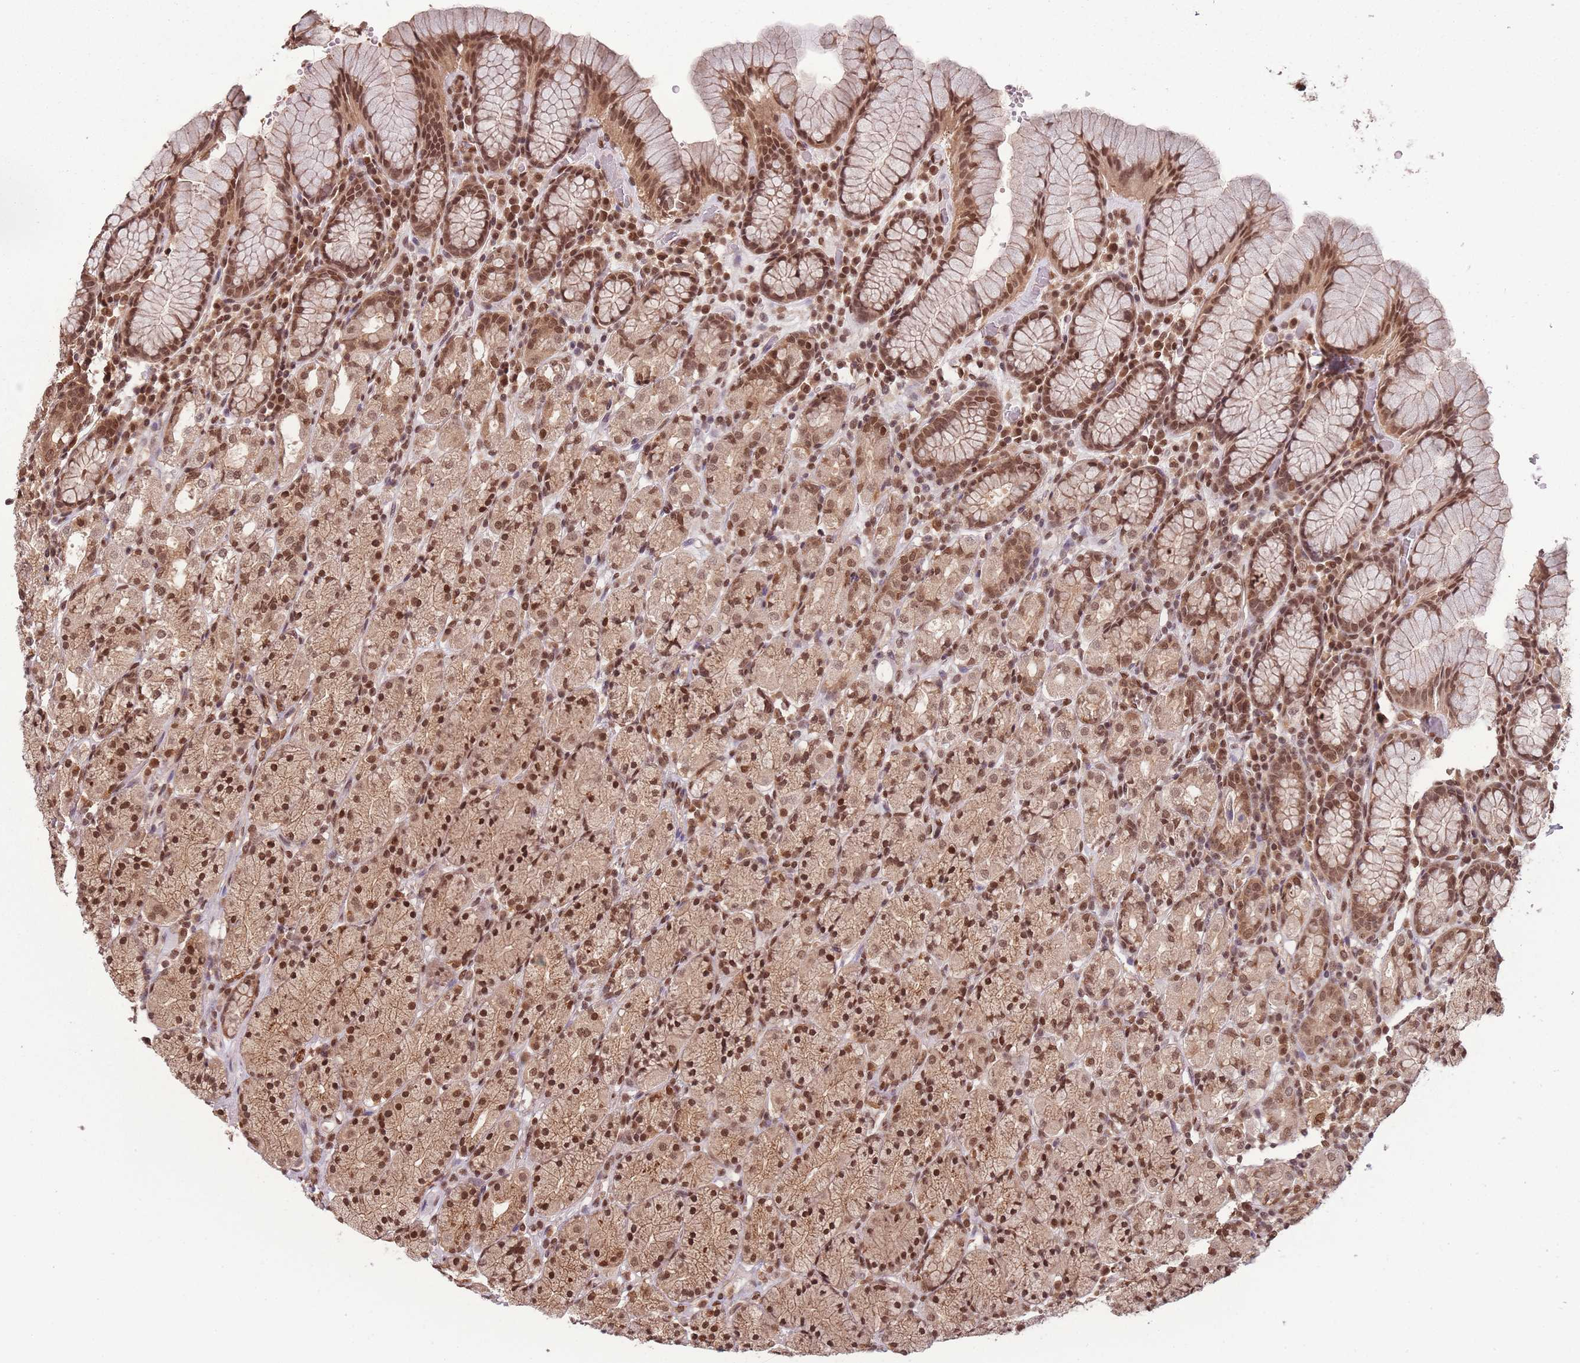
{"staining": {"intensity": "moderate", "quantity": ">75%", "location": "cytoplasmic/membranous,nuclear"}, "tissue": "stomach", "cell_type": "Glandular cells", "image_type": "normal", "snomed": [{"axis": "morphology", "description": "Normal tissue, NOS"}, {"axis": "topography", "description": "Stomach, upper"}, {"axis": "topography", "description": "Stomach"}], "caption": "Moderate cytoplasmic/membranous,nuclear staining for a protein is seen in approximately >75% of glandular cells of benign stomach using immunohistochemistry (IHC).", "gene": "RPS27A", "patient": {"sex": "male", "age": 62}}